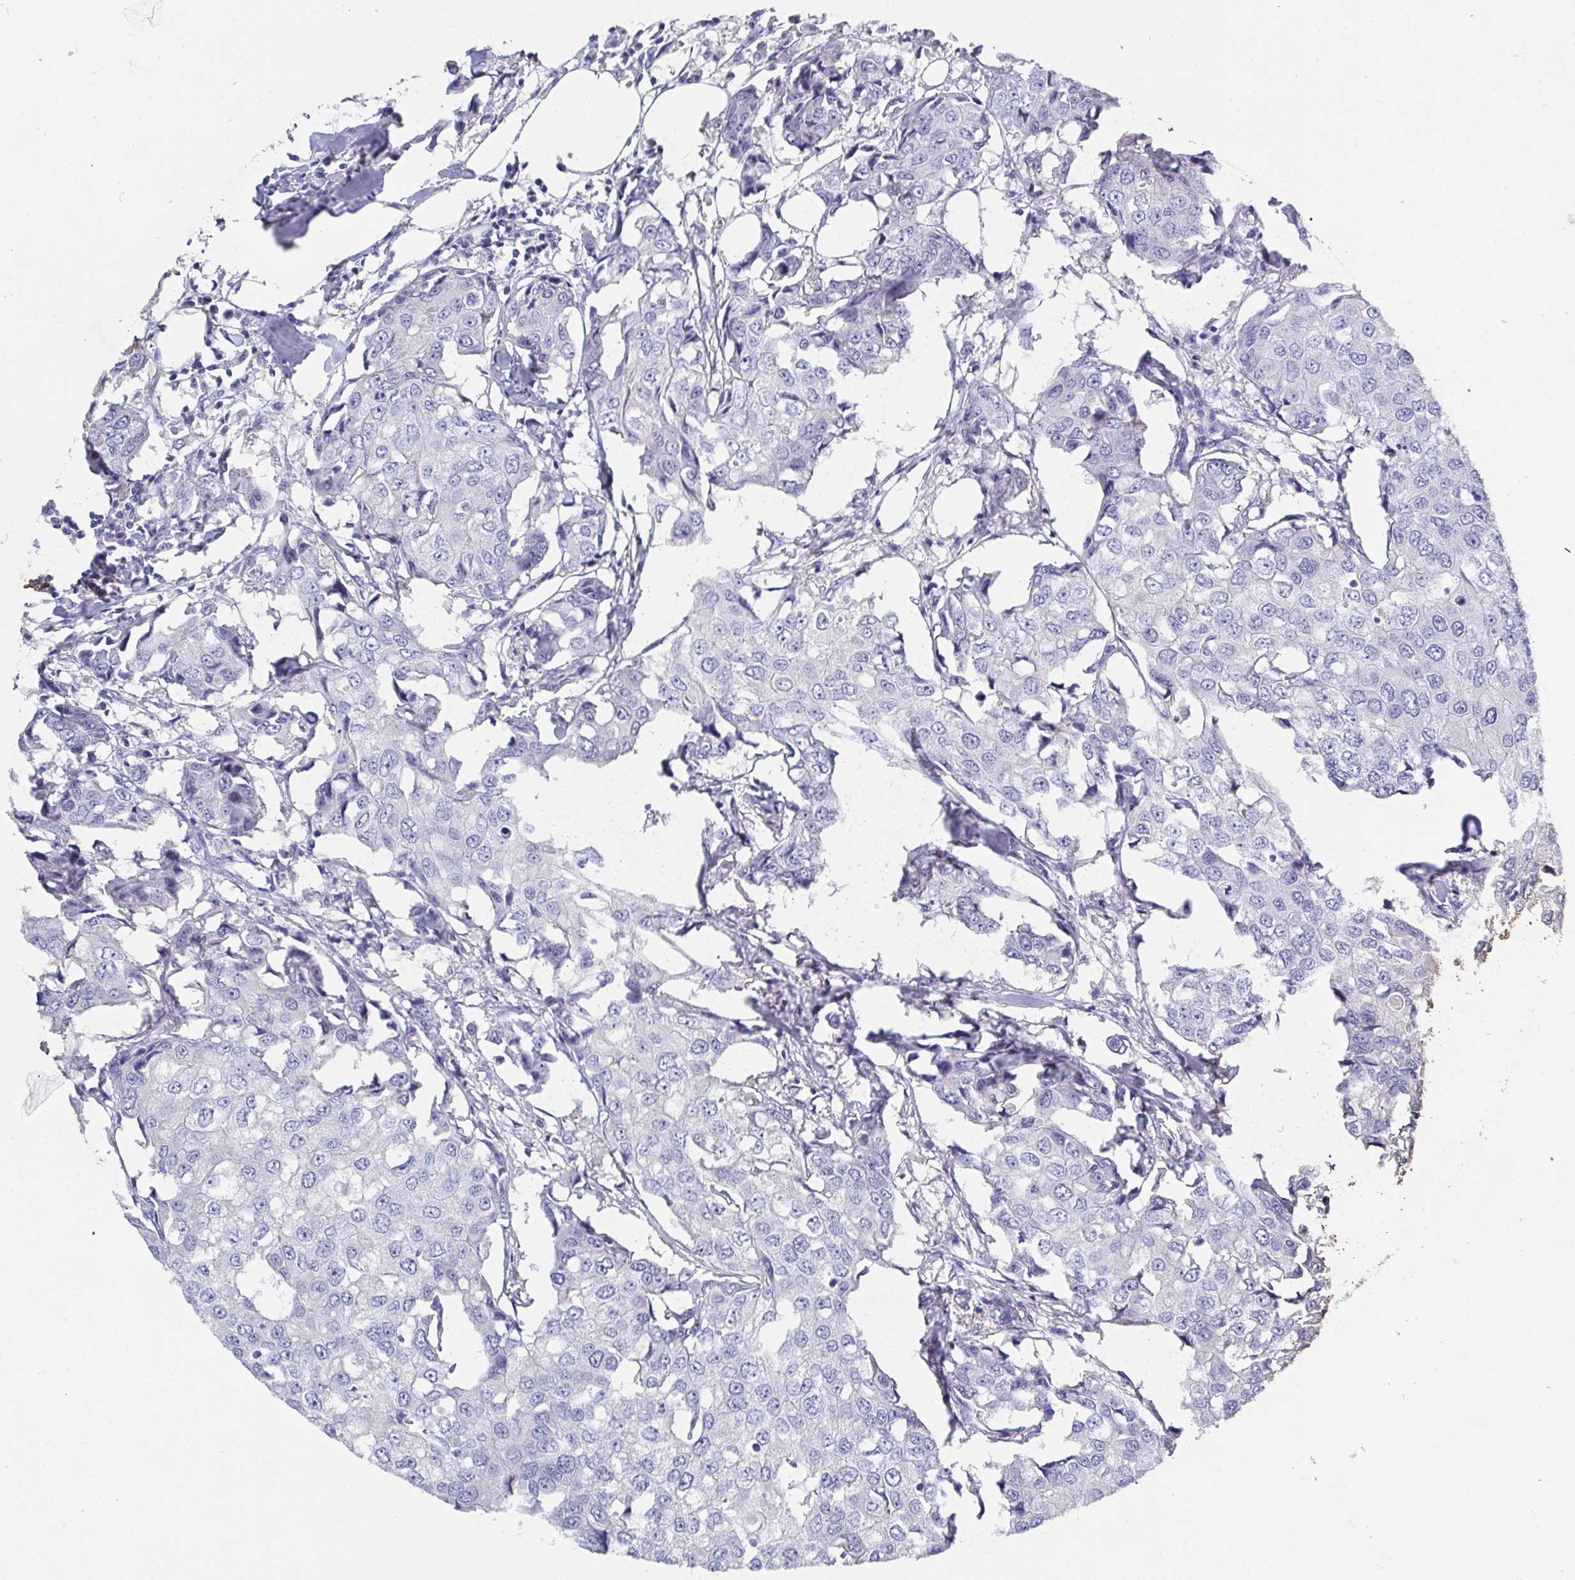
{"staining": {"intensity": "negative", "quantity": "none", "location": "none"}, "tissue": "breast cancer", "cell_type": "Tumor cells", "image_type": "cancer", "snomed": [{"axis": "morphology", "description": "Duct carcinoma"}, {"axis": "topography", "description": "Breast"}], "caption": "Immunohistochemical staining of infiltrating ductal carcinoma (breast) exhibits no significant positivity in tumor cells.", "gene": "SSC4D", "patient": {"sex": "female", "age": 27}}